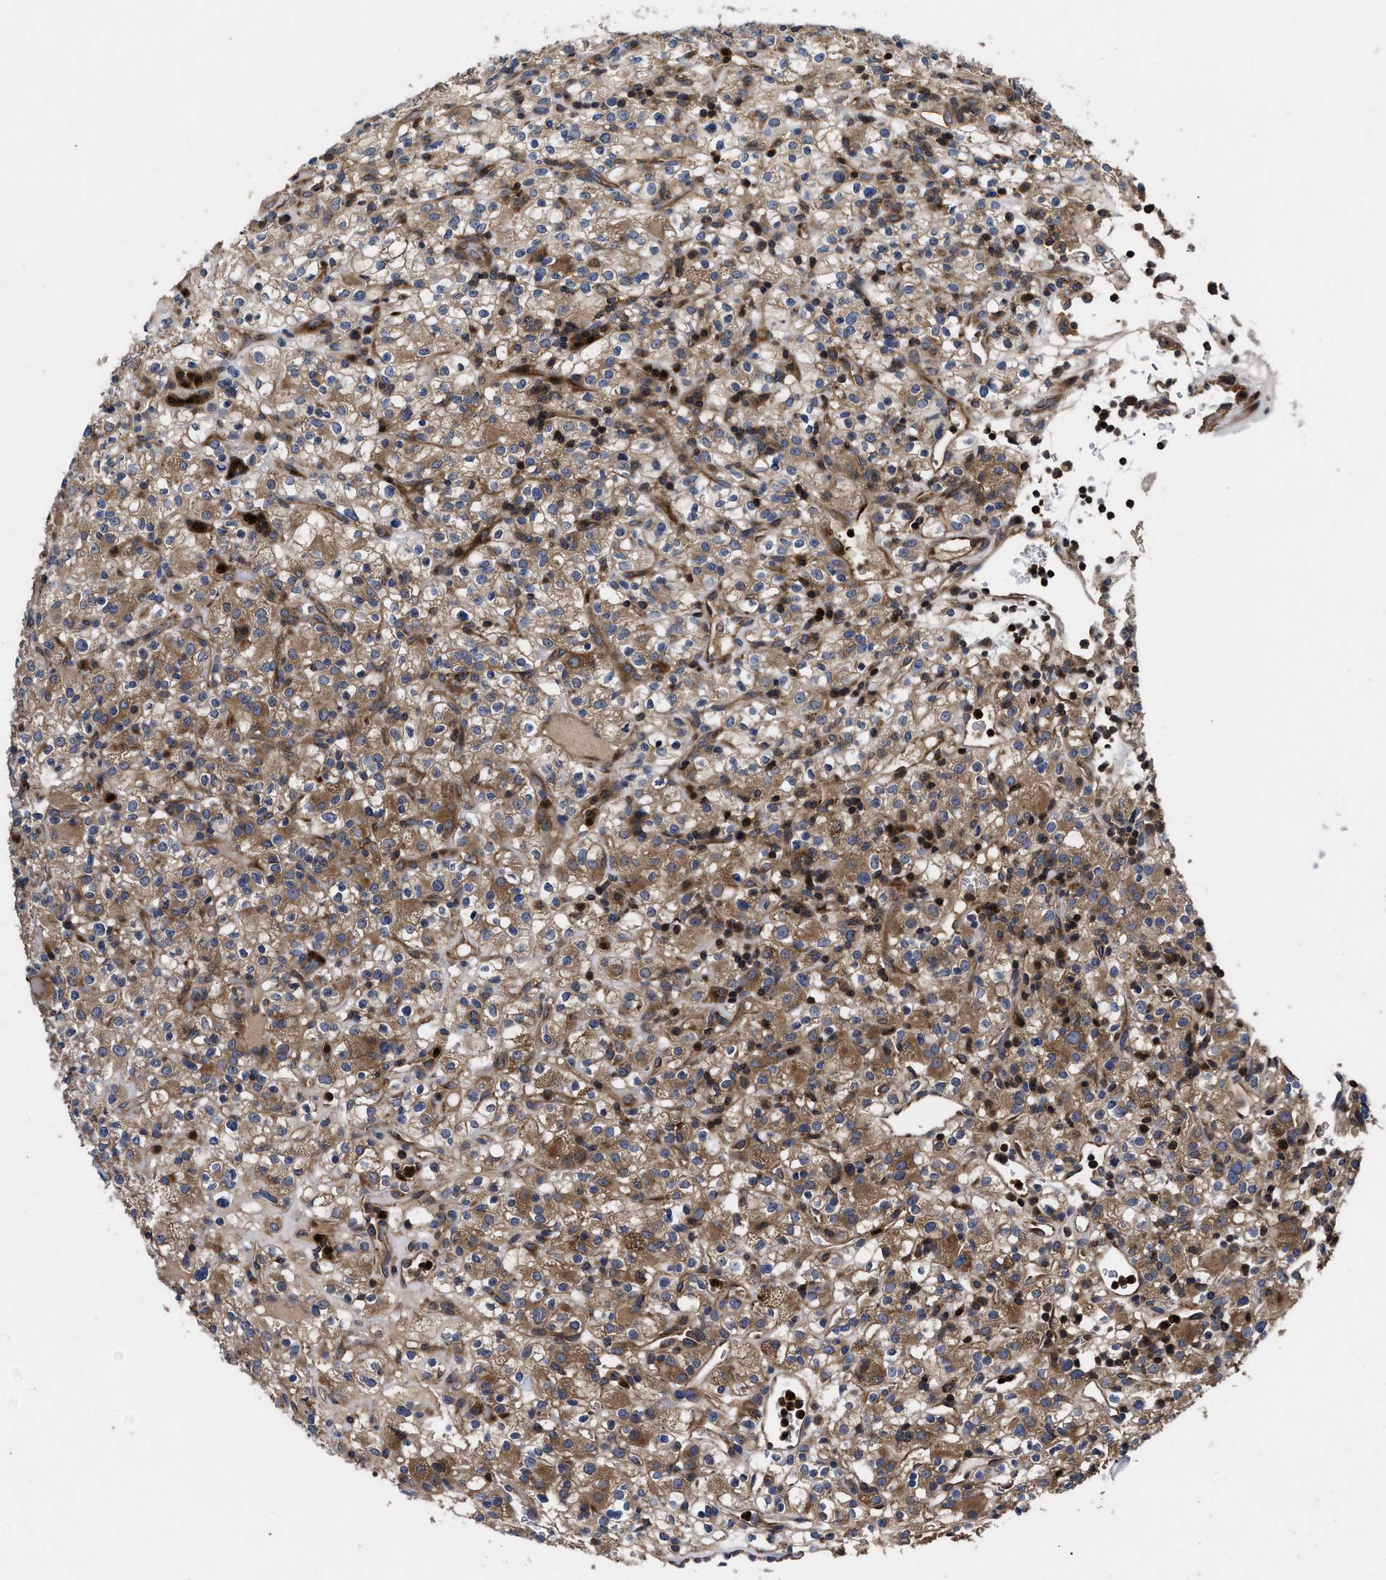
{"staining": {"intensity": "moderate", "quantity": ">75%", "location": "cytoplasmic/membranous"}, "tissue": "renal cancer", "cell_type": "Tumor cells", "image_type": "cancer", "snomed": [{"axis": "morphology", "description": "Normal tissue, NOS"}, {"axis": "morphology", "description": "Adenocarcinoma, NOS"}, {"axis": "topography", "description": "Kidney"}], "caption": "Protein expression analysis of human renal cancer reveals moderate cytoplasmic/membranous staining in approximately >75% of tumor cells. Using DAB (brown) and hematoxylin (blue) stains, captured at high magnification using brightfield microscopy.", "gene": "YBEY", "patient": {"sex": "female", "age": 72}}